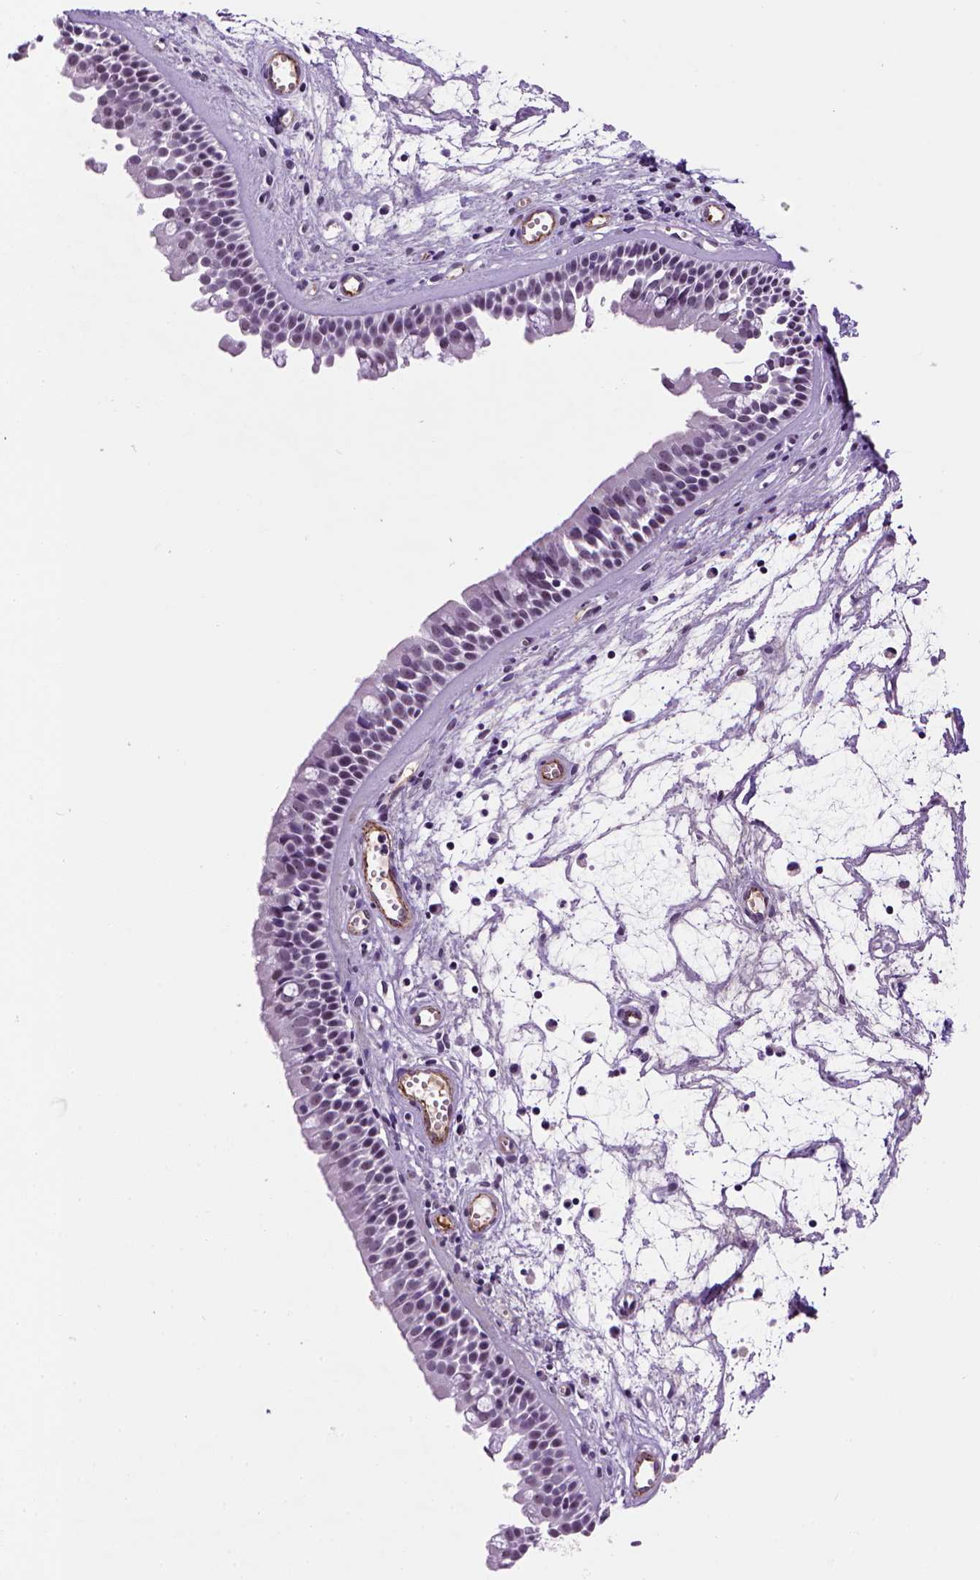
{"staining": {"intensity": "negative", "quantity": "none", "location": "none"}, "tissue": "nasopharynx", "cell_type": "Respiratory epithelial cells", "image_type": "normal", "snomed": [{"axis": "morphology", "description": "Normal tissue, NOS"}, {"axis": "topography", "description": "Nasopharynx"}], "caption": "Respiratory epithelial cells show no significant protein expression in normal nasopharynx. (DAB (3,3'-diaminobenzidine) IHC visualized using brightfield microscopy, high magnification).", "gene": "VWF", "patient": {"sex": "female", "age": 68}}